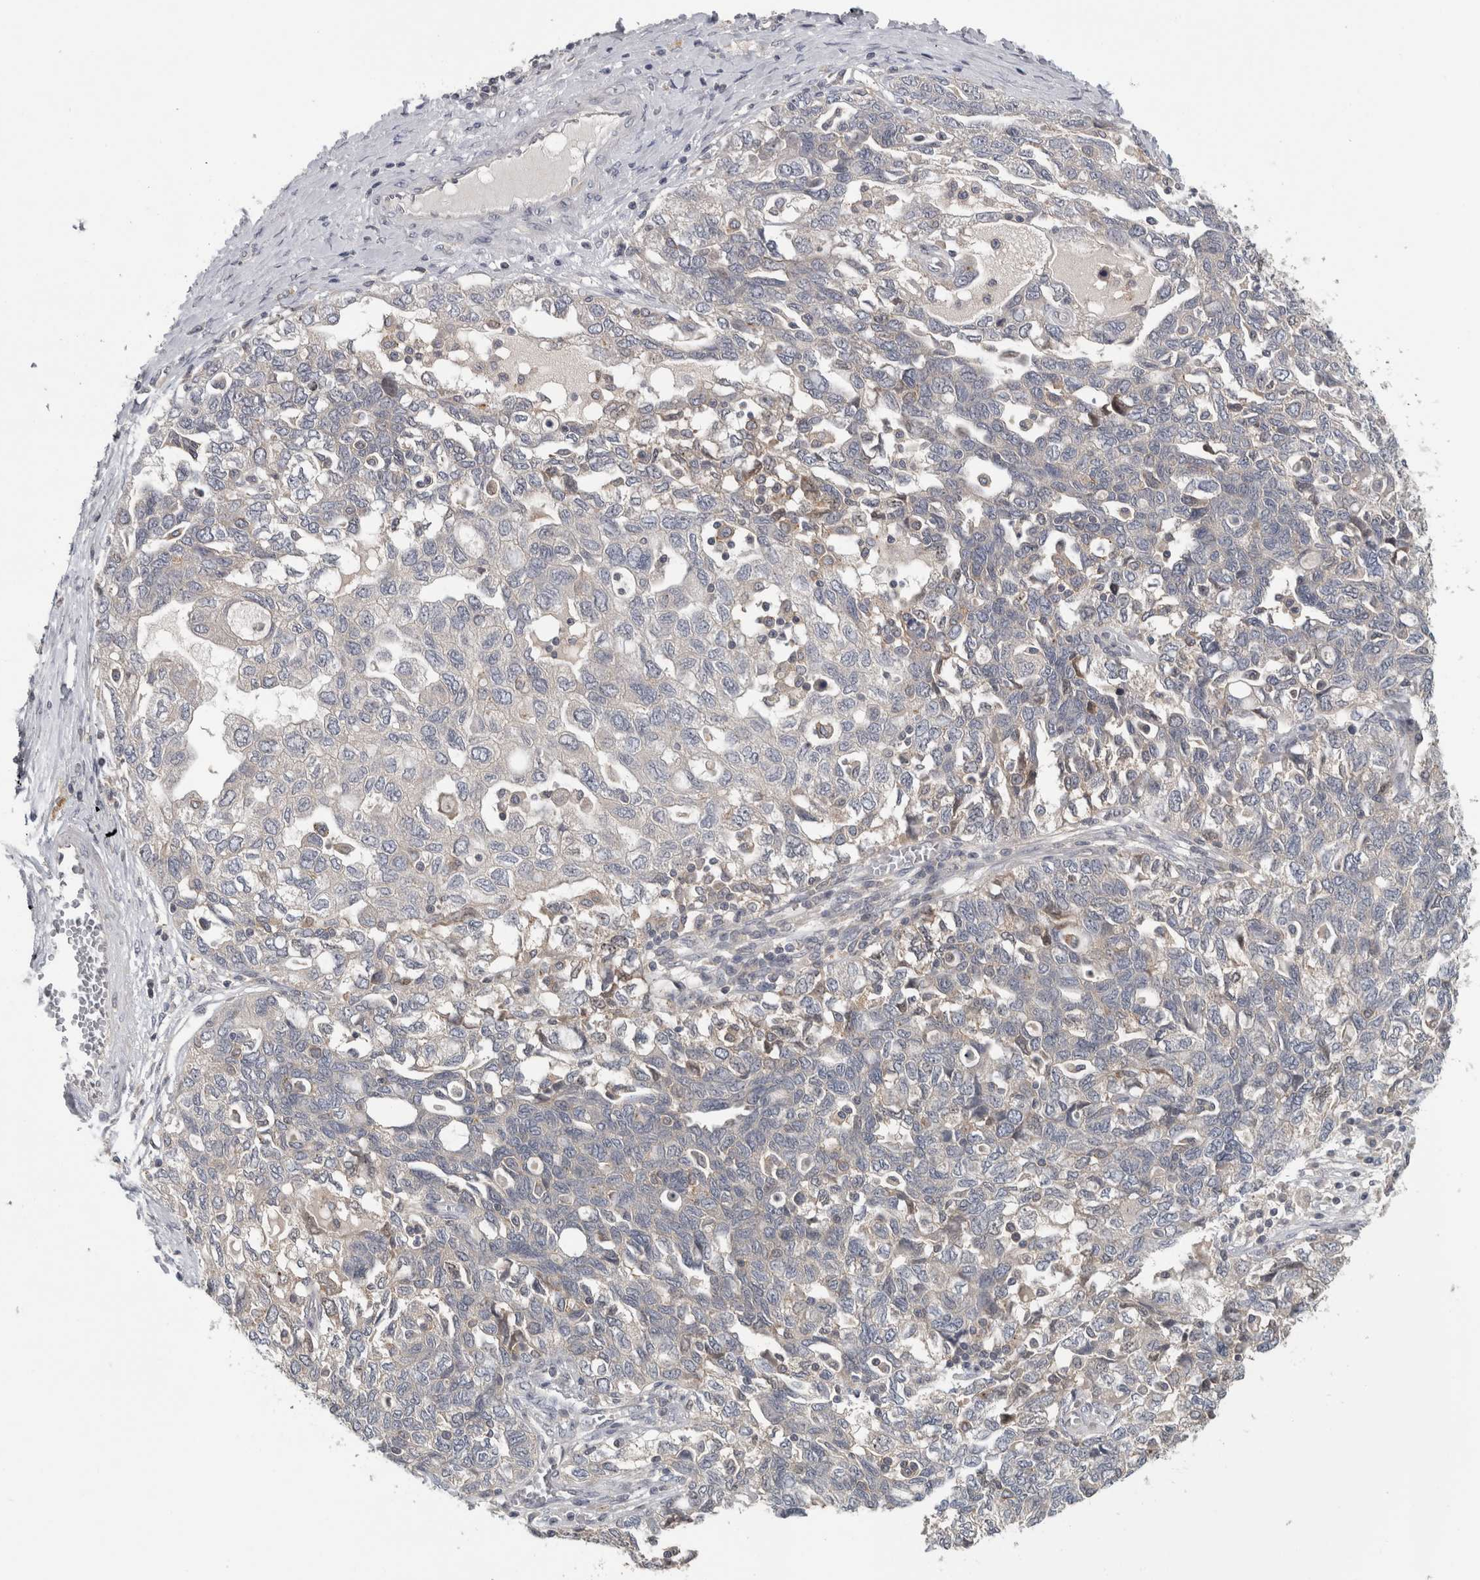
{"staining": {"intensity": "weak", "quantity": "<25%", "location": "cytoplasmic/membranous"}, "tissue": "ovarian cancer", "cell_type": "Tumor cells", "image_type": "cancer", "snomed": [{"axis": "morphology", "description": "Carcinoma, NOS"}, {"axis": "morphology", "description": "Cystadenocarcinoma, serous, NOS"}, {"axis": "topography", "description": "Ovary"}], "caption": "Protein analysis of ovarian cancer (serous cystadenocarcinoma) reveals no significant staining in tumor cells.", "gene": "RBM28", "patient": {"sex": "female", "age": 69}}